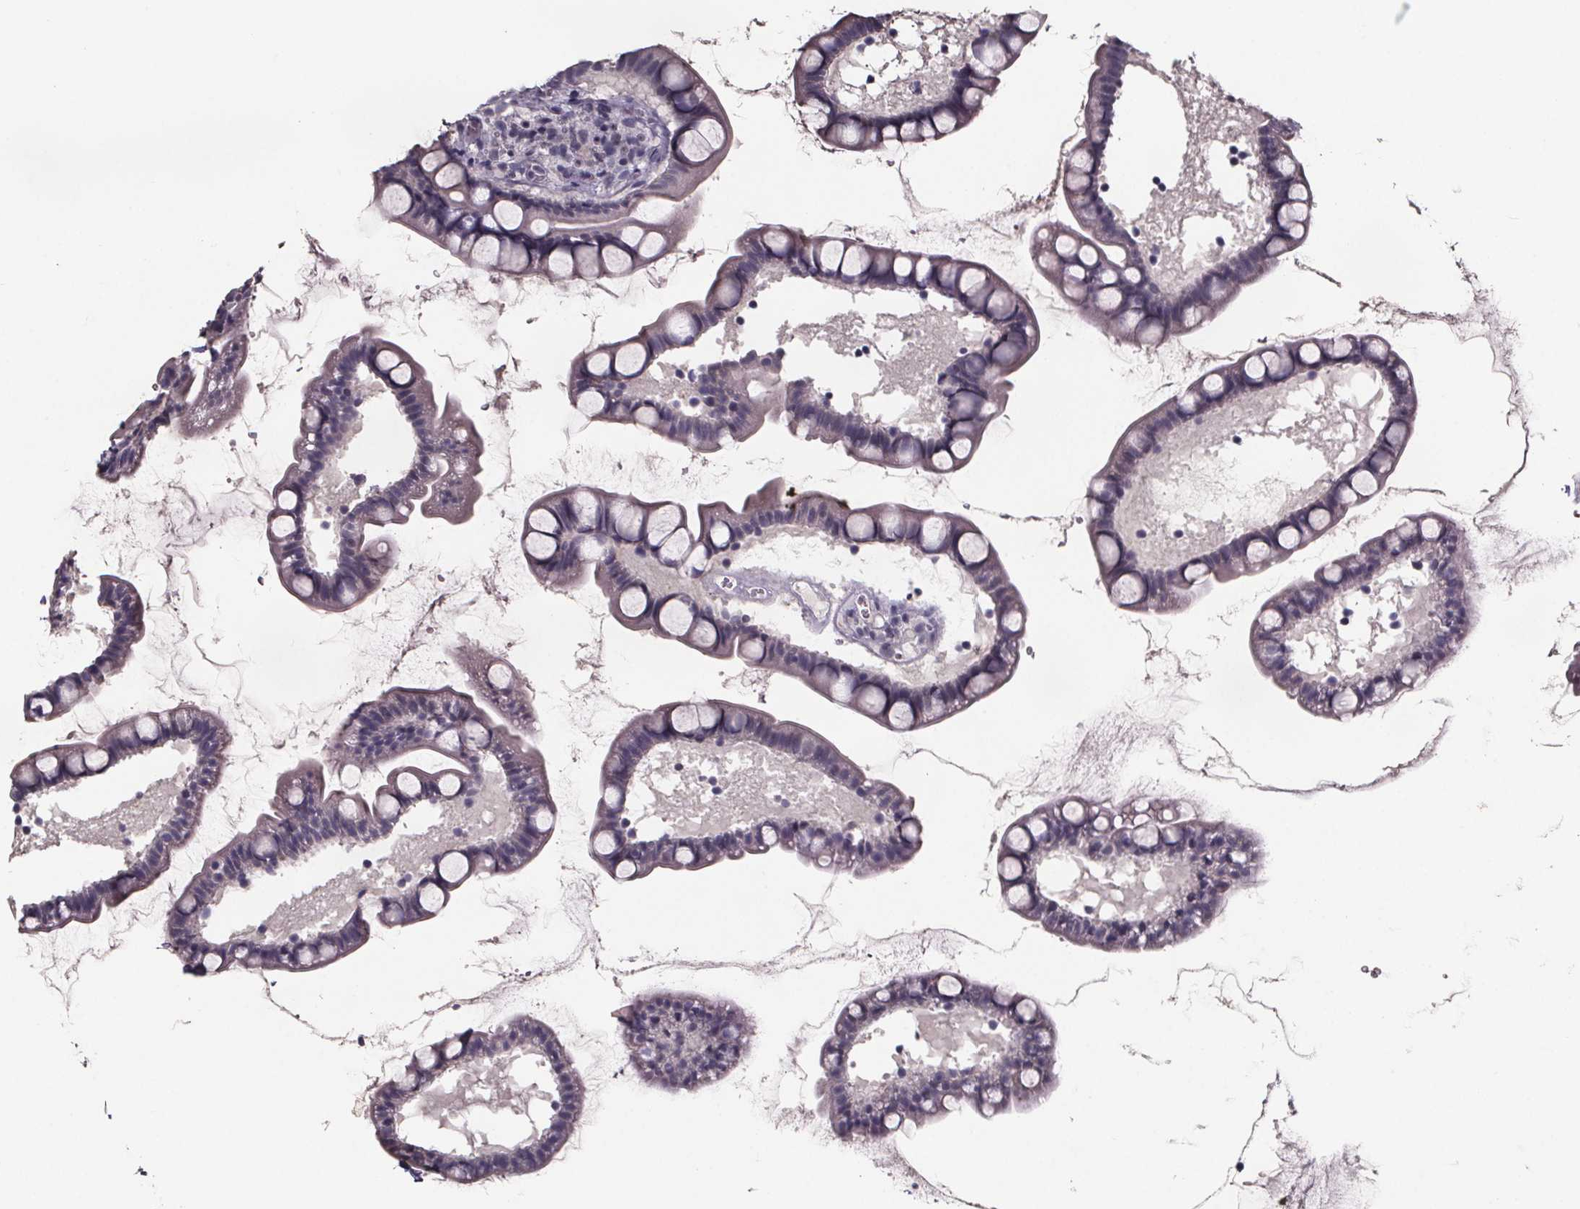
{"staining": {"intensity": "negative", "quantity": "none", "location": "none"}, "tissue": "small intestine", "cell_type": "Glandular cells", "image_type": "normal", "snomed": [{"axis": "morphology", "description": "Normal tissue, NOS"}, {"axis": "topography", "description": "Small intestine"}], "caption": "Unremarkable small intestine was stained to show a protein in brown. There is no significant staining in glandular cells.", "gene": "AR", "patient": {"sex": "male", "age": 70}}